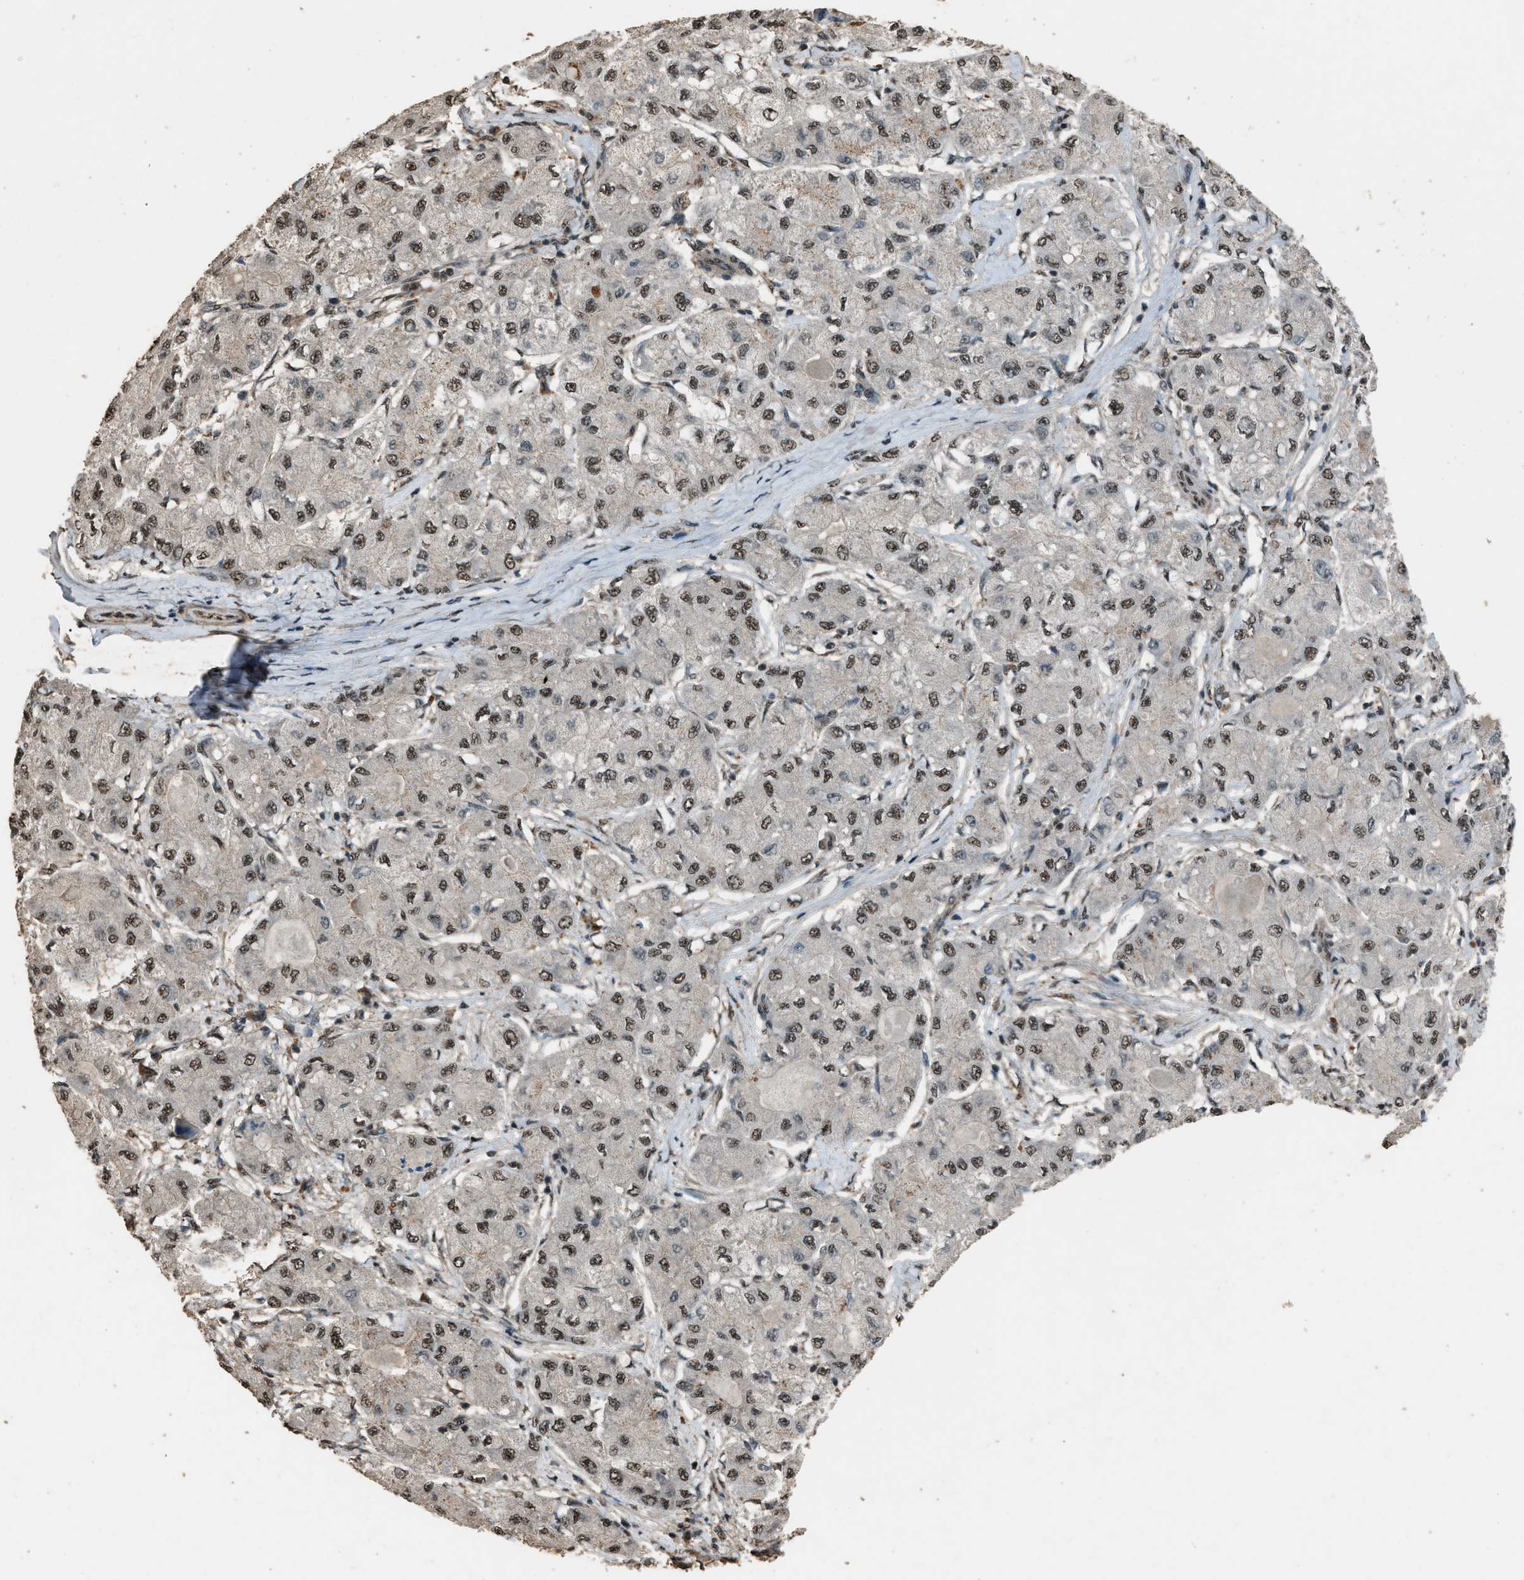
{"staining": {"intensity": "moderate", "quantity": ">75%", "location": "nuclear"}, "tissue": "liver cancer", "cell_type": "Tumor cells", "image_type": "cancer", "snomed": [{"axis": "morphology", "description": "Carcinoma, Hepatocellular, NOS"}, {"axis": "topography", "description": "Liver"}], "caption": "Moderate nuclear expression for a protein is present in about >75% of tumor cells of hepatocellular carcinoma (liver) using immunohistochemistry.", "gene": "SERTAD2", "patient": {"sex": "male", "age": 80}}